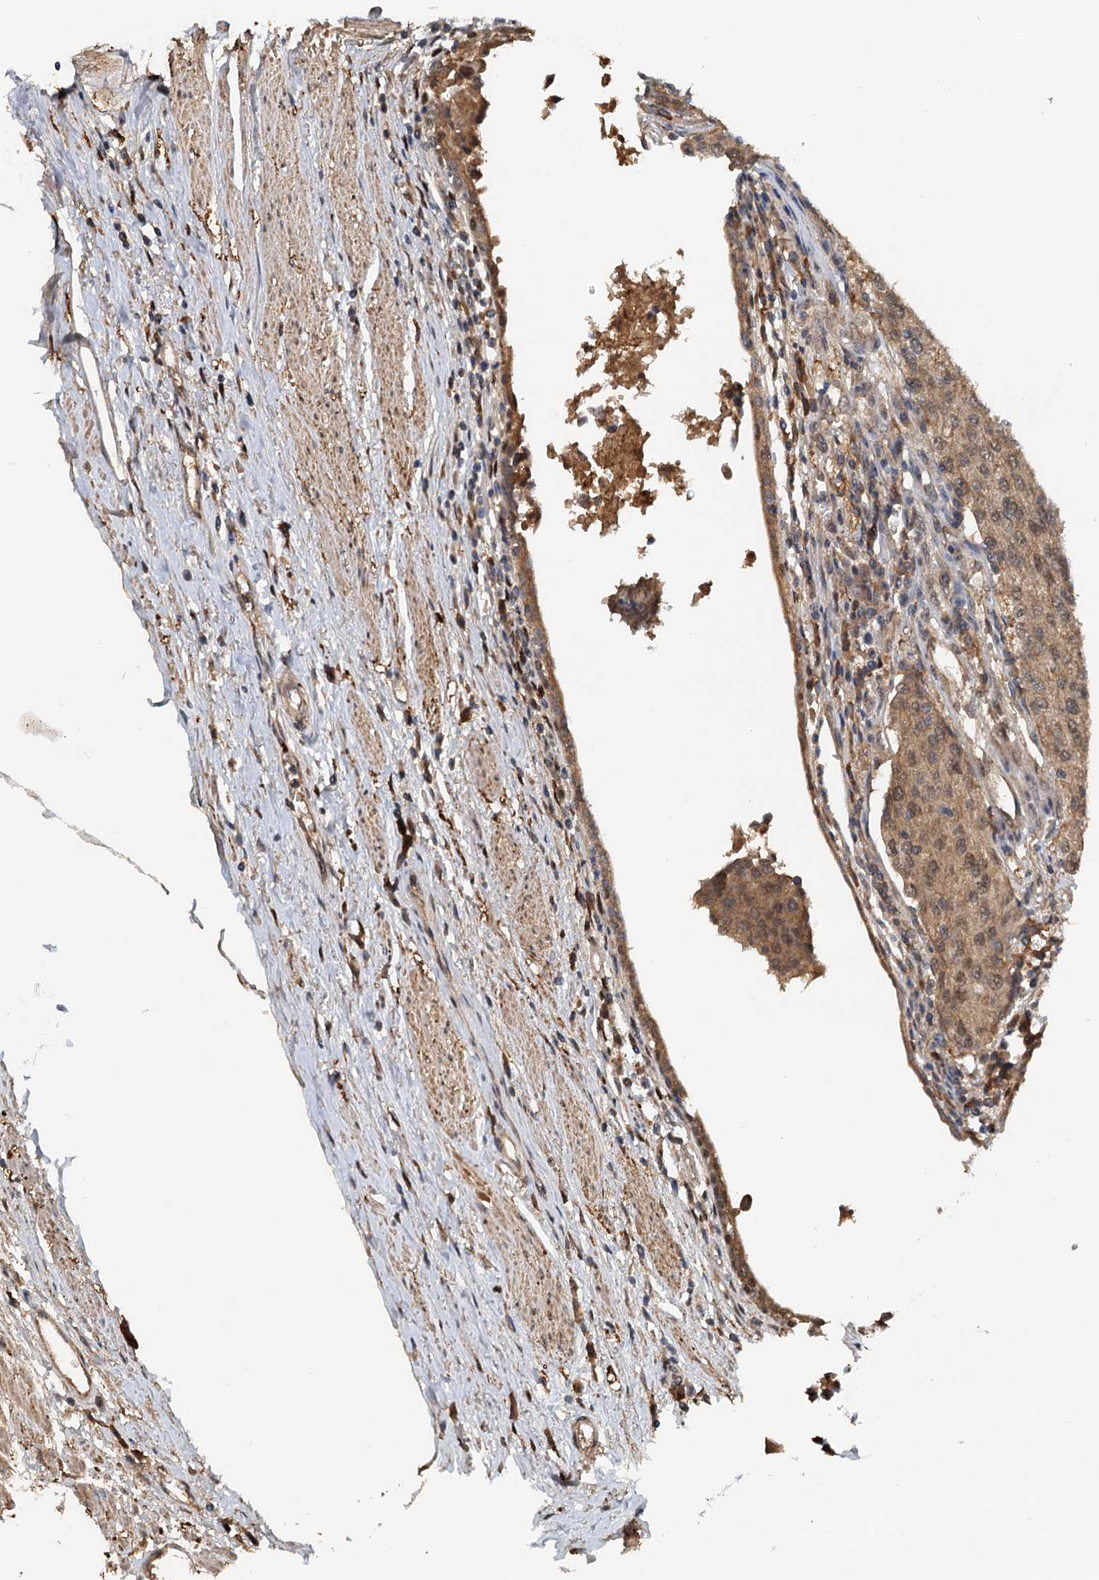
{"staining": {"intensity": "moderate", "quantity": ">75%", "location": "cytoplasmic/membranous"}, "tissue": "urothelial cancer", "cell_type": "Tumor cells", "image_type": "cancer", "snomed": [{"axis": "morphology", "description": "Urothelial carcinoma, High grade"}, {"axis": "topography", "description": "Urinary bladder"}], "caption": "IHC image of human urothelial cancer stained for a protein (brown), which demonstrates medium levels of moderate cytoplasmic/membranous staining in approximately >75% of tumor cells.", "gene": "UBL7", "patient": {"sex": "female", "age": 85}}